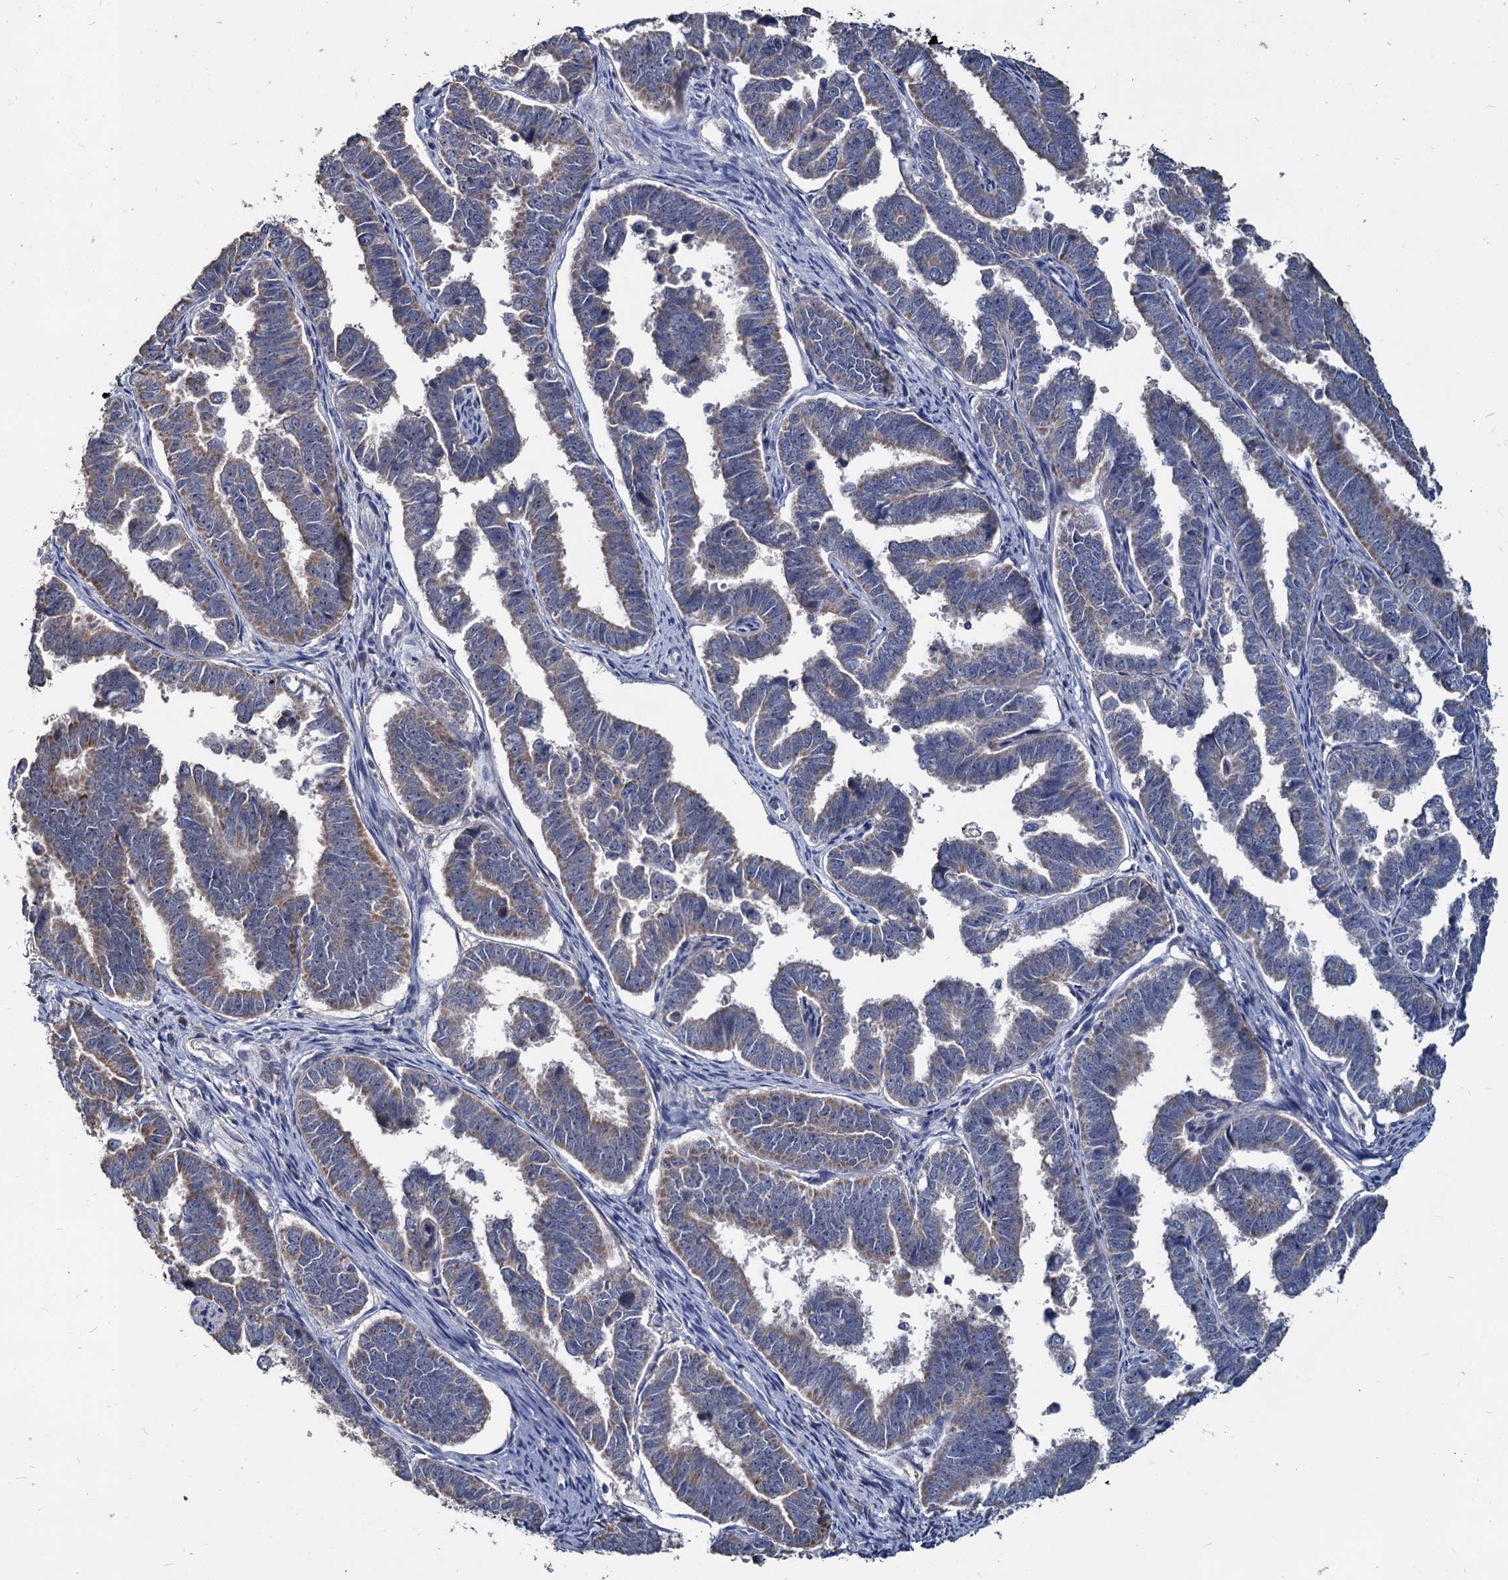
{"staining": {"intensity": "weak", "quantity": "<25%", "location": "cytoplasmic/membranous"}, "tissue": "endometrial cancer", "cell_type": "Tumor cells", "image_type": "cancer", "snomed": [{"axis": "morphology", "description": "Adenocarcinoma, NOS"}, {"axis": "topography", "description": "Endometrium"}], "caption": "Tumor cells are negative for brown protein staining in endometrial cancer.", "gene": "DEPDC4", "patient": {"sex": "female", "age": 75}}